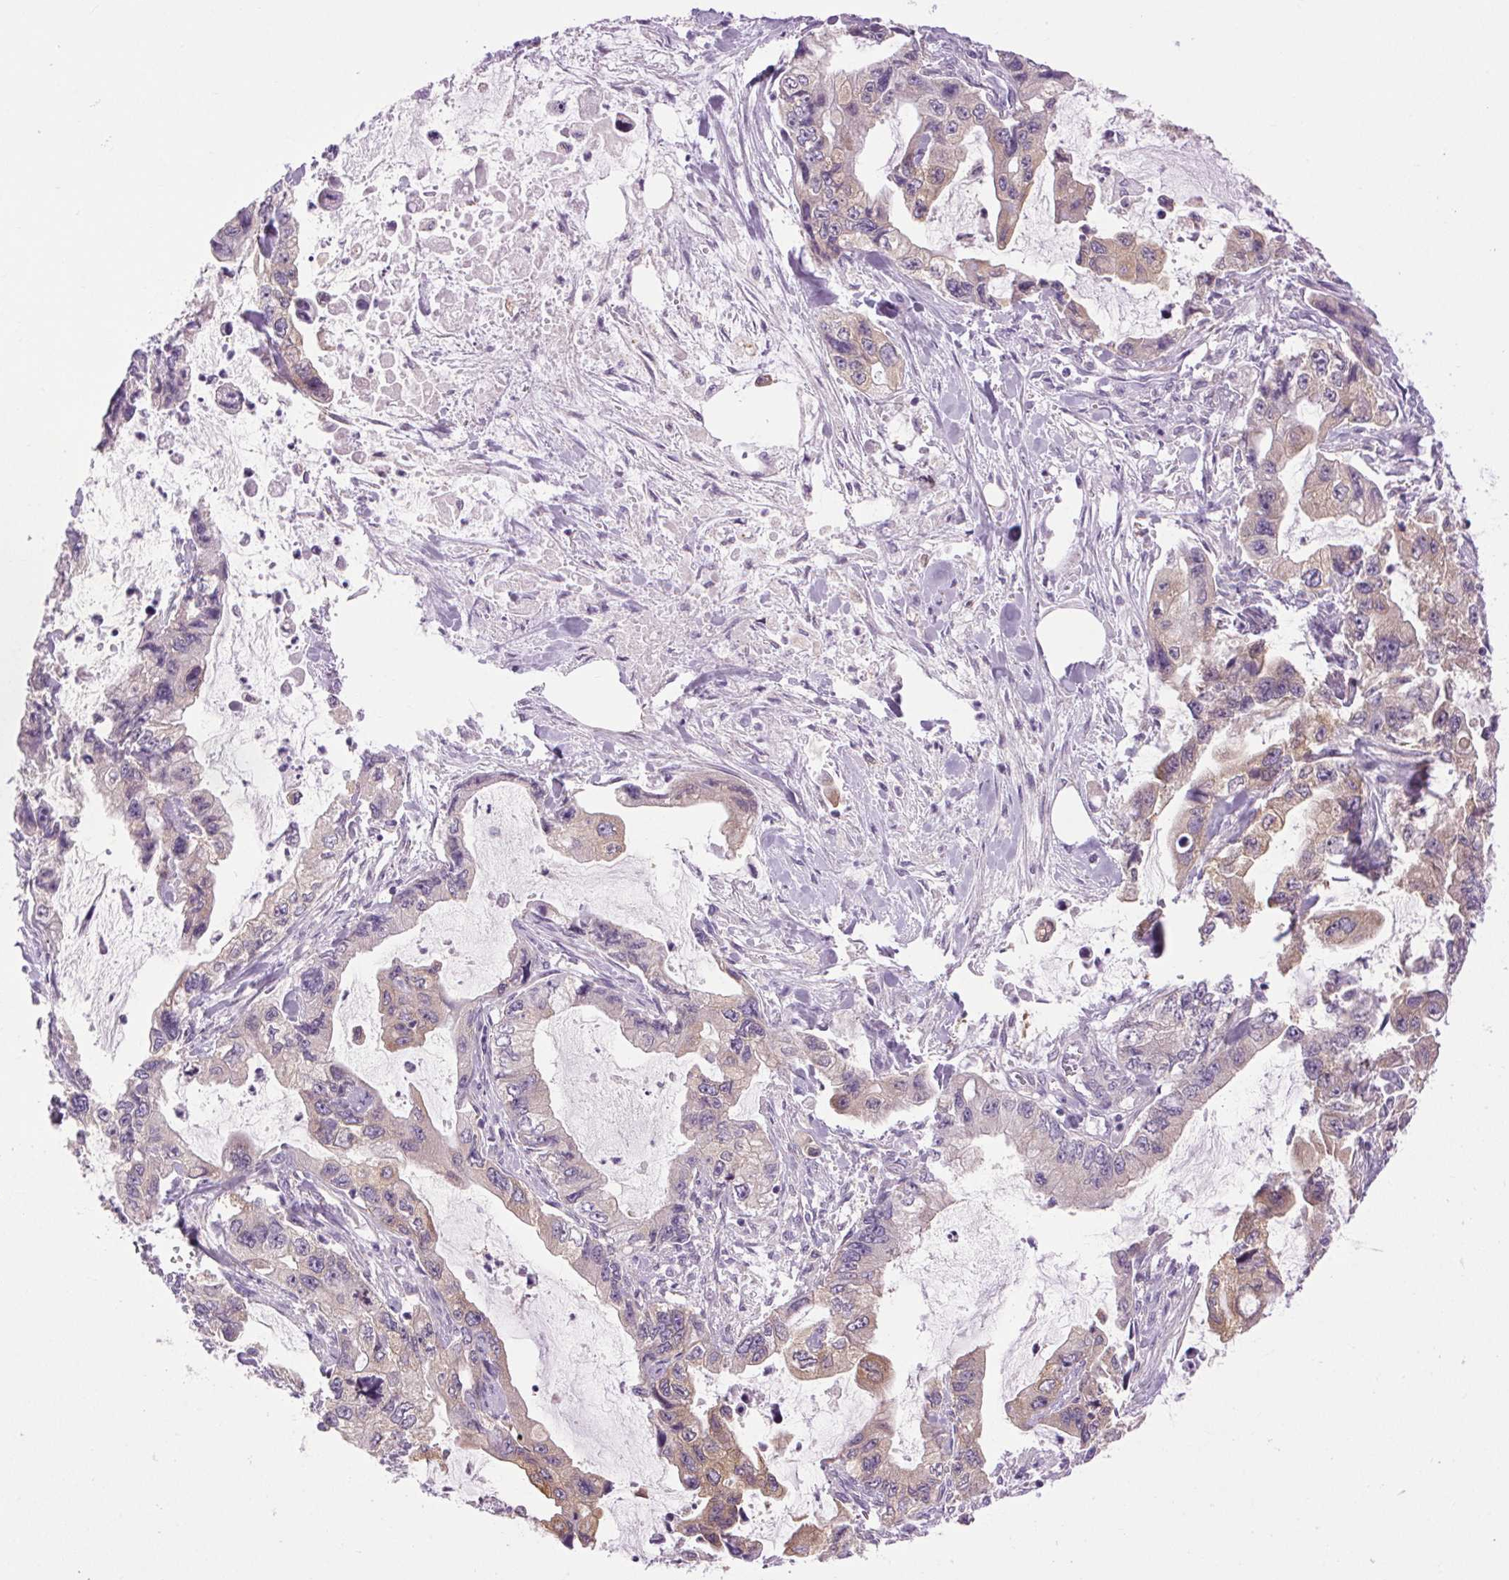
{"staining": {"intensity": "weak", "quantity": "<25%", "location": "cytoplasmic/membranous"}, "tissue": "stomach cancer", "cell_type": "Tumor cells", "image_type": "cancer", "snomed": [{"axis": "morphology", "description": "Adenocarcinoma, NOS"}, {"axis": "topography", "description": "Pancreas"}, {"axis": "topography", "description": "Stomach, upper"}, {"axis": "topography", "description": "Stomach"}], "caption": "The immunohistochemistry (IHC) image has no significant positivity in tumor cells of stomach cancer tissue. (DAB (3,3'-diaminobenzidine) IHC, high magnification).", "gene": "SOWAHC", "patient": {"sex": "male", "age": 77}}